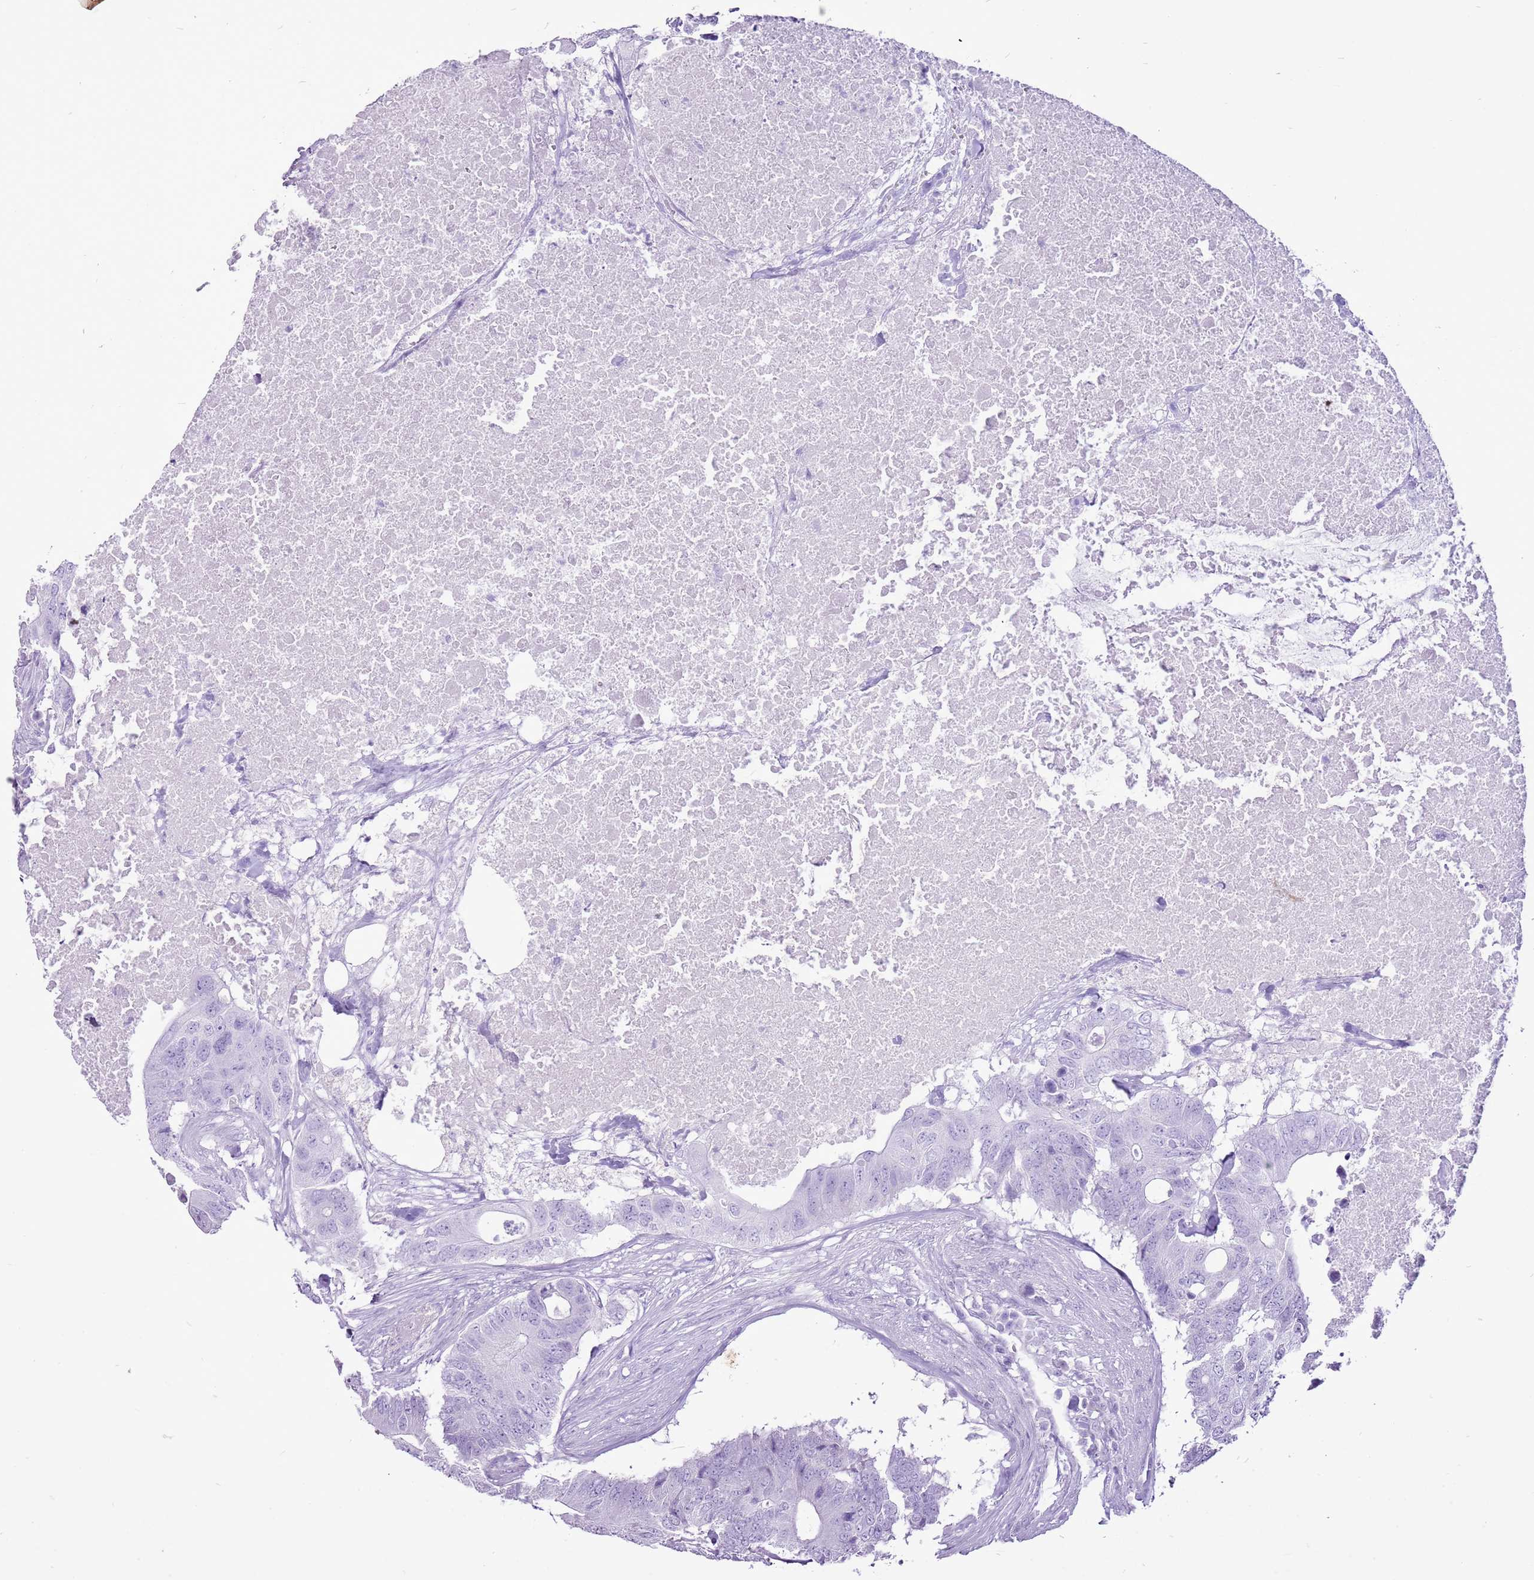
{"staining": {"intensity": "negative", "quantity": "none", "location": "none"}, "tissue": "colorectal cancer", "cell_type": "Tumor cells", "image_type": "cancer", "snomed": [{"axis": "morphology", "description": "Adenocarcinoma, NOS"}, {"axis": "topography", "description": "Colon"}], "caption": "The micrograph shows no staining of tumor cells in adenocarcinoma (colorectal). The staining is performed using DAB (3,3'-diaminobenzidine) brown chromogen with nuclei counter-stained in using hematoxylin.", "gene": "CNFN", "patient": {"sex": "male", "age": 71}}